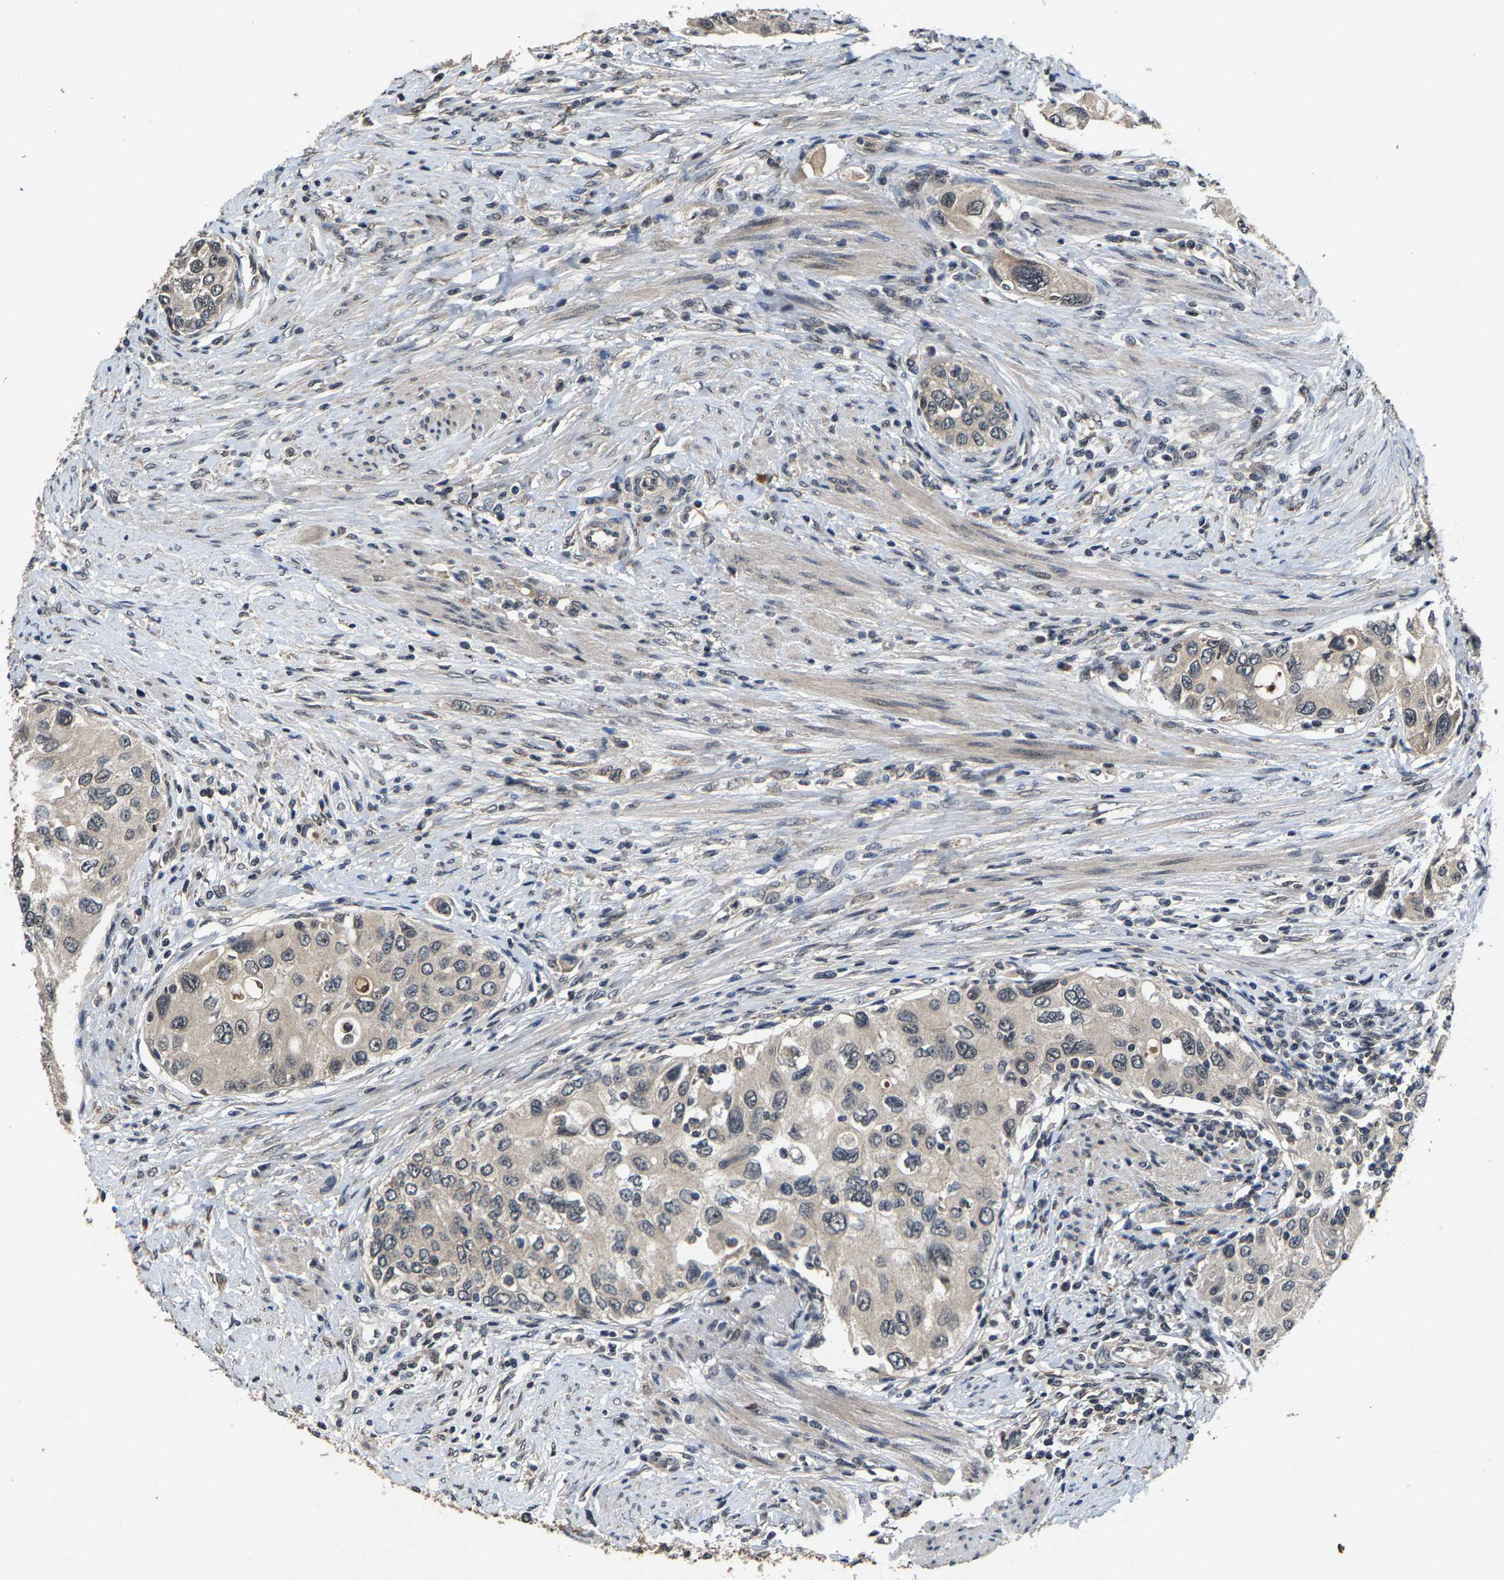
{"staining": {"intensity": "negative", "quantity": "none", "location": "none"}, "tissue": "urothelial cancer", "cell_type": "Tumor cells", "image_type": "cancer", "snomed": [{"axis": "morphology", "description": "Urothelial carcinoma, High grade"}, {"axis": "topography", "description": "Urinary bladder"}], "caption": "High power microscopy image of an IHC photomicrograph of high-grade urothelial carcinoma, revealing no significant expression in tumor cells.", "gene": "HUWE1", "patient": {"sex": "female", "age": 56}}